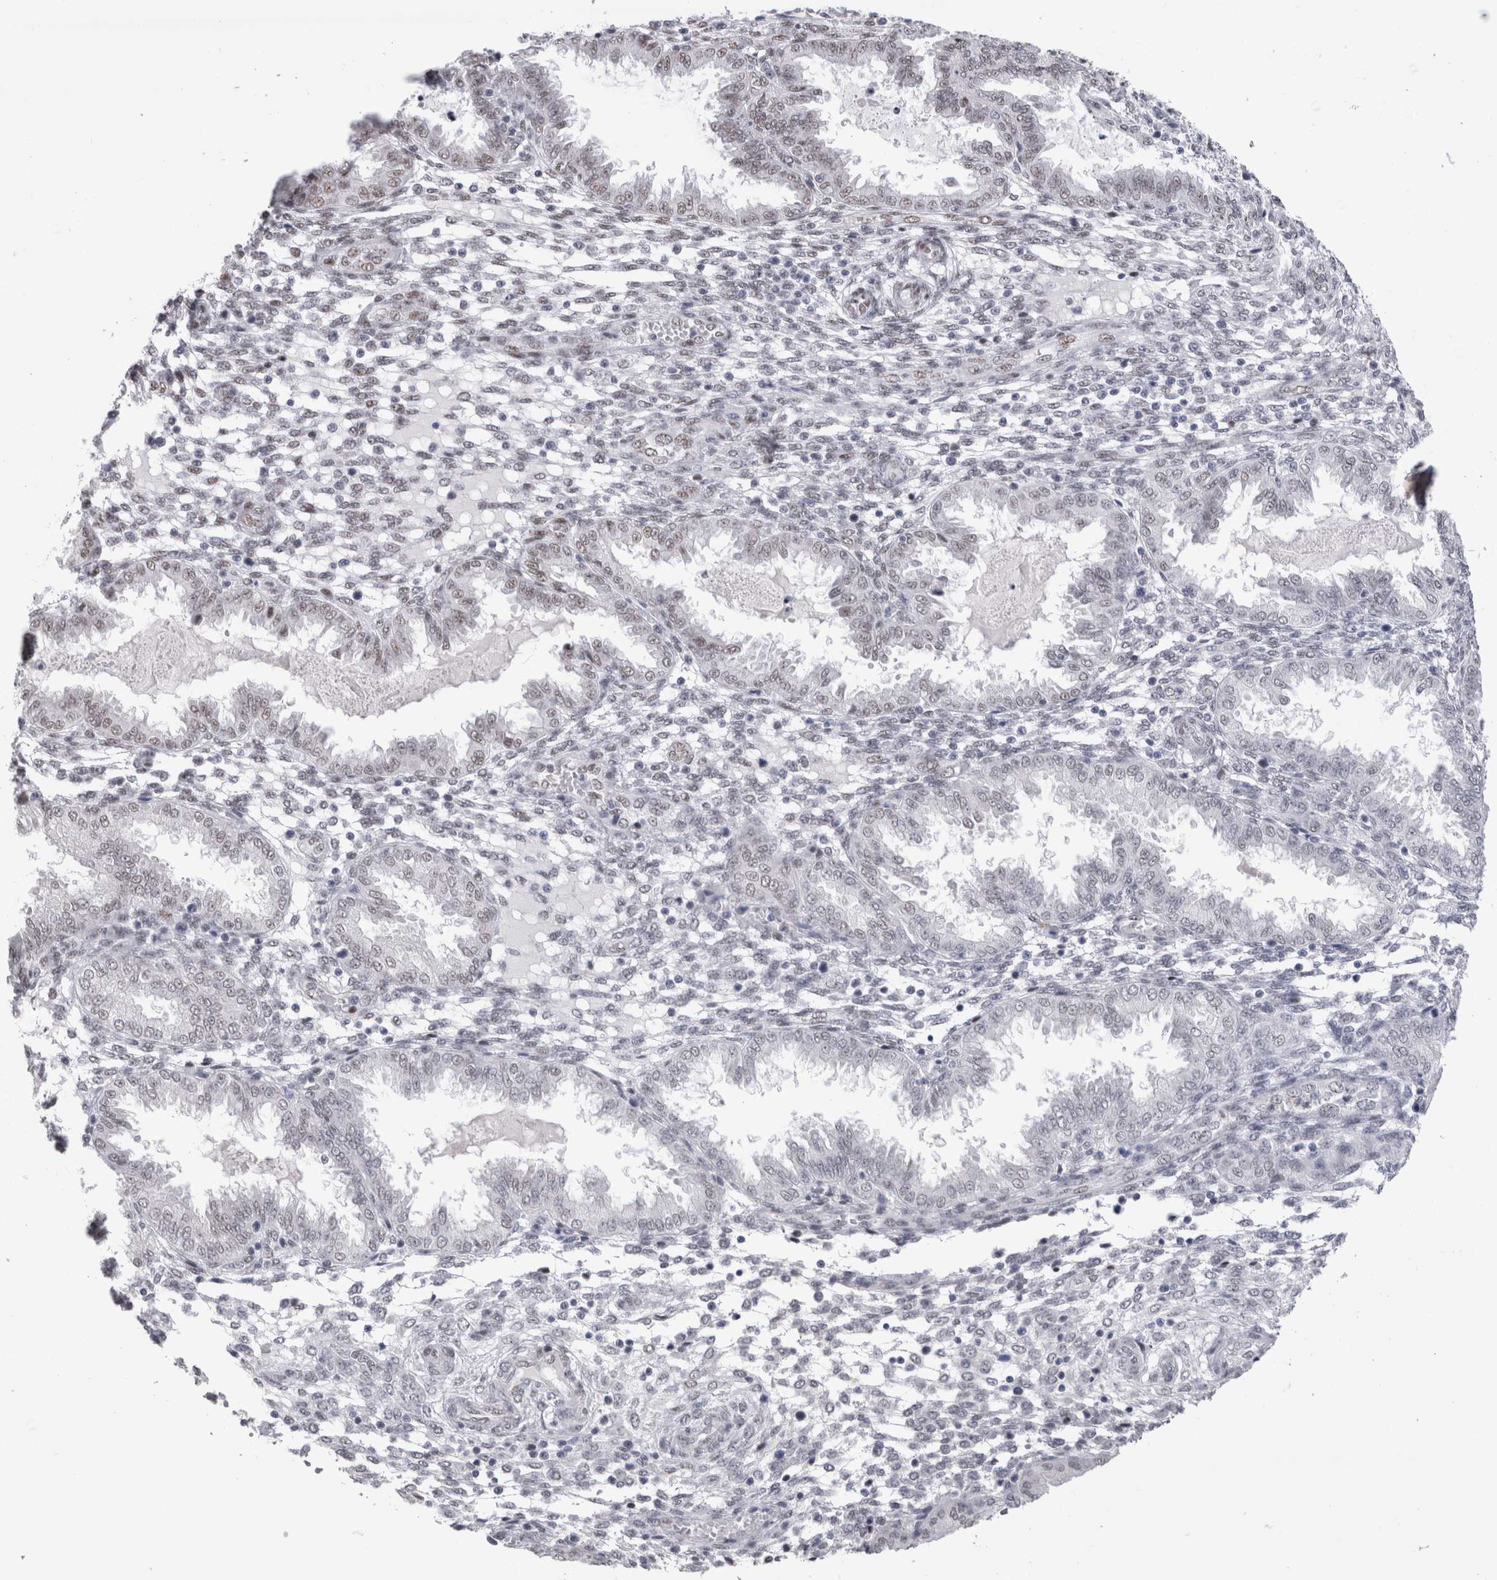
{"staining": {"intensity": "strong", "quantity": "25%-75%", "location": "nuclear"}, "tissue": "endometrium", "cell_type": "Cells in endometrial stroma", "image_type": "normal", "snomed": [{"axis": "morphology", "description": "Normal tissue, NOS"}, {"axis": "topography", "description": "Endometrium"}], "caption": "This image exhibits normal endometrium stained with immunohistochemistry (IHC) to label a protein in brown. The nuclear of cells in endometrial stroma show strong positivity for the protein. Nuclei are counter-stained blue.", "gene": "RBM6", "patient": {"sex": "female", "age": 33}}